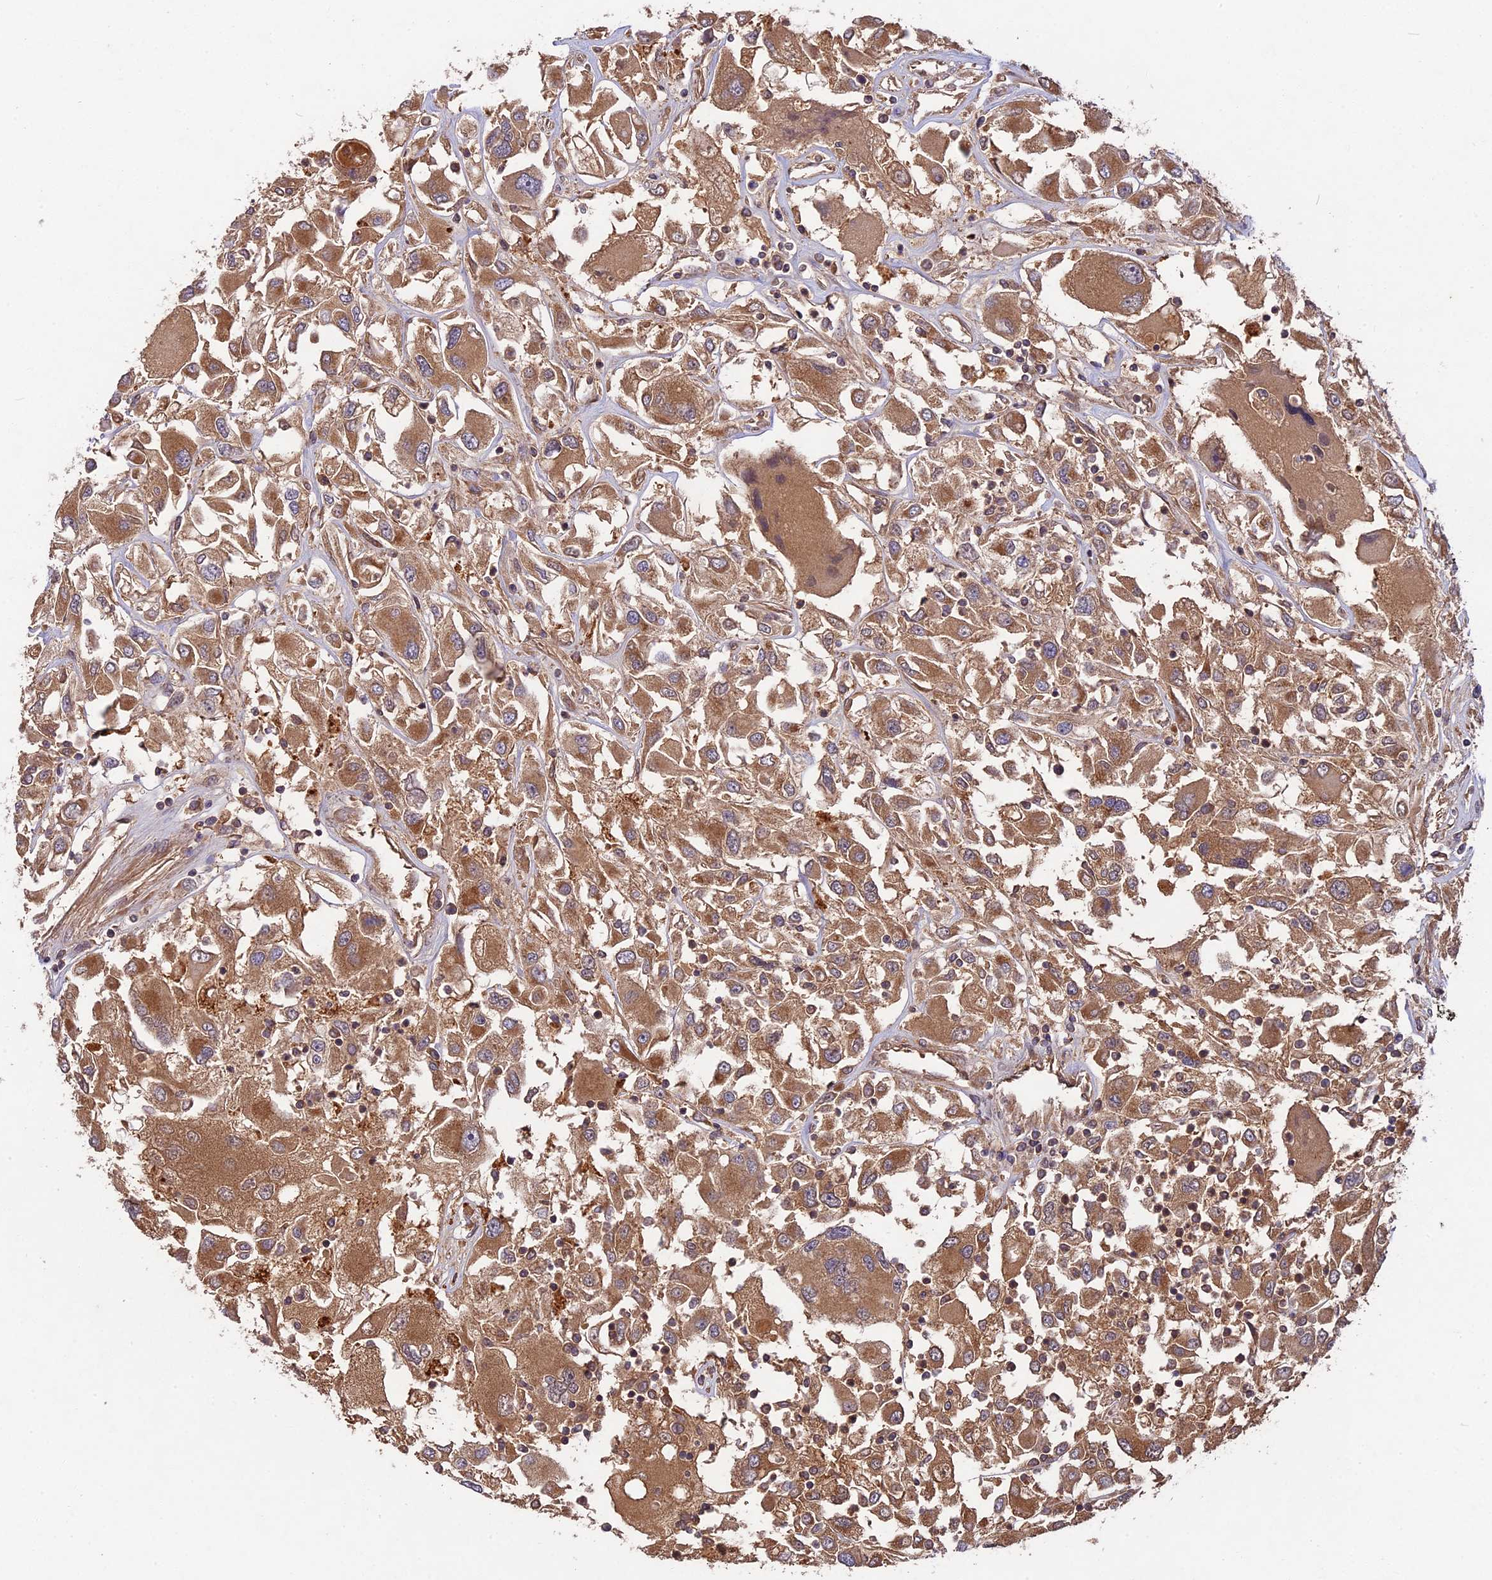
{"staining": {"intensity": "moderate", "quantity": ">75%", "location": "cytoplasmic/membranous"}, "tissue": "renal cancer", "cell_type": "Tumor cells", "image_type": "cancer", "snomed": [{"axis": "morphology", "description": "Adenocarcinoma, NOS"}, {"axis": "topography", "description": "Kidney"}], "caption": "Human adenocarcinoma (renal) stained with a brown dye displays moderate cytoplasmic/membranous positive positivity in approximately >75% of tumor cells.", "gene": "CHAC1", "patient": {"sex": "female", "age": 52}}